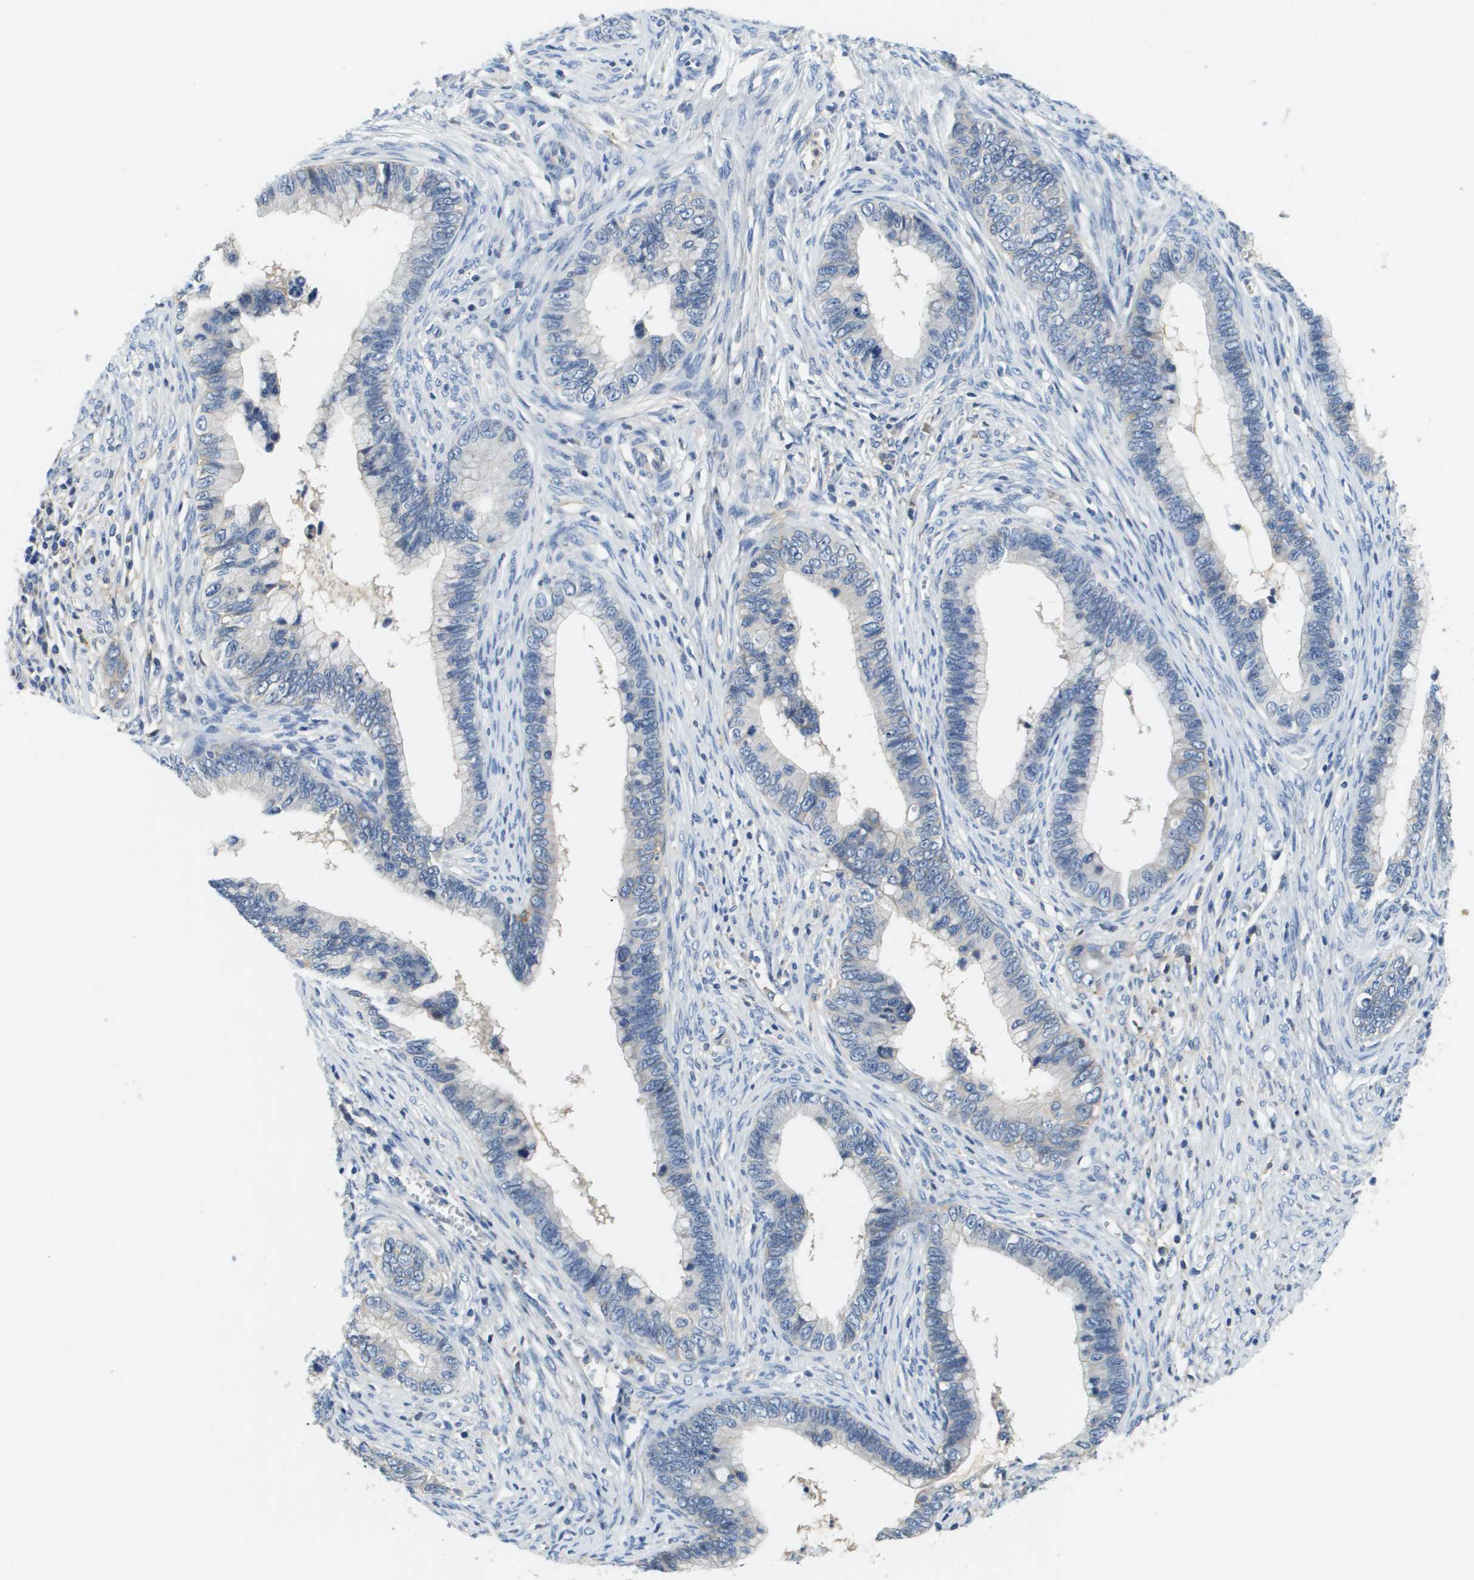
{"staining": {"intensity": "negative", "quantity": "none", "location": "none"}, "tissue": "cervical cancer", "cell_type": "Tumor cells", "image_type": "cancer", "snomed": [{"axis": "morphology", "description": "Adenocarcinoma, NOS"}, {"axis": "topography", "description": "Cervix"}], "caption": "This is an IHC histopathology image of cervical cancer (adenocarcinoma). There is no expression in tumor cells.", "gene": "SLC16A3", "patient": {"sex": "female", "age": 44}}